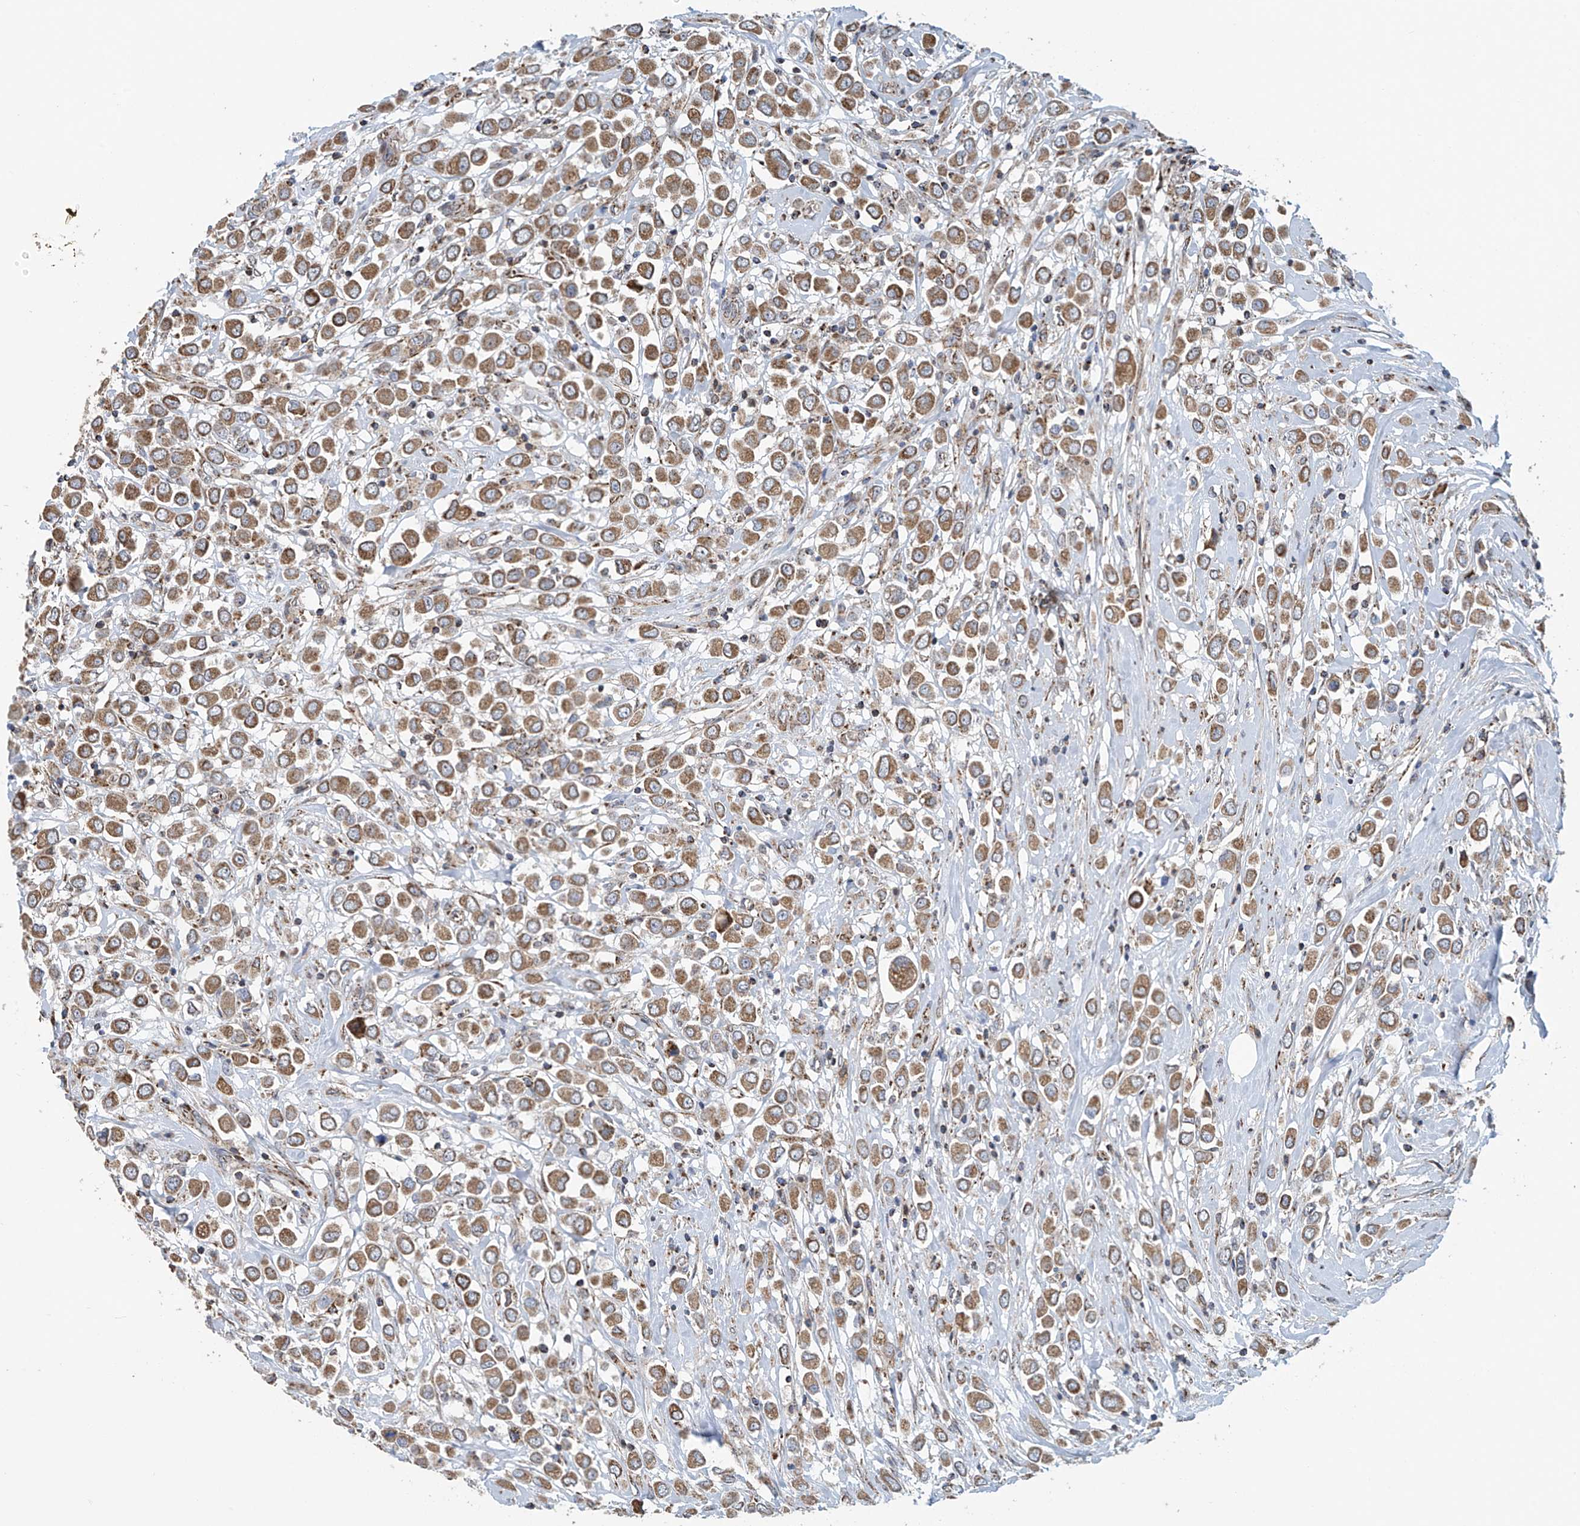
{"staining": {"intensity": "moderate", "quantity": ">75%", "location": "cytoplasmic/membranous"}, "tissue": "breast cancer", "cell_type": "Tumor cells", "image_type": "cancer", "snomed": [{"axis": "morphology", "description": "Duct carcinoma"}, {"axis": "topography", "description": "Breast"}], "caption": "Breast cancer (intraductal carcinoma) was stained to show a protein in brown. There is medium levels of moderate cytoplasmic/membranous expression in approximately >75% of tumor cells.", "gene": "COMMD1", "patient": {"sex": "female", "age": 61}}